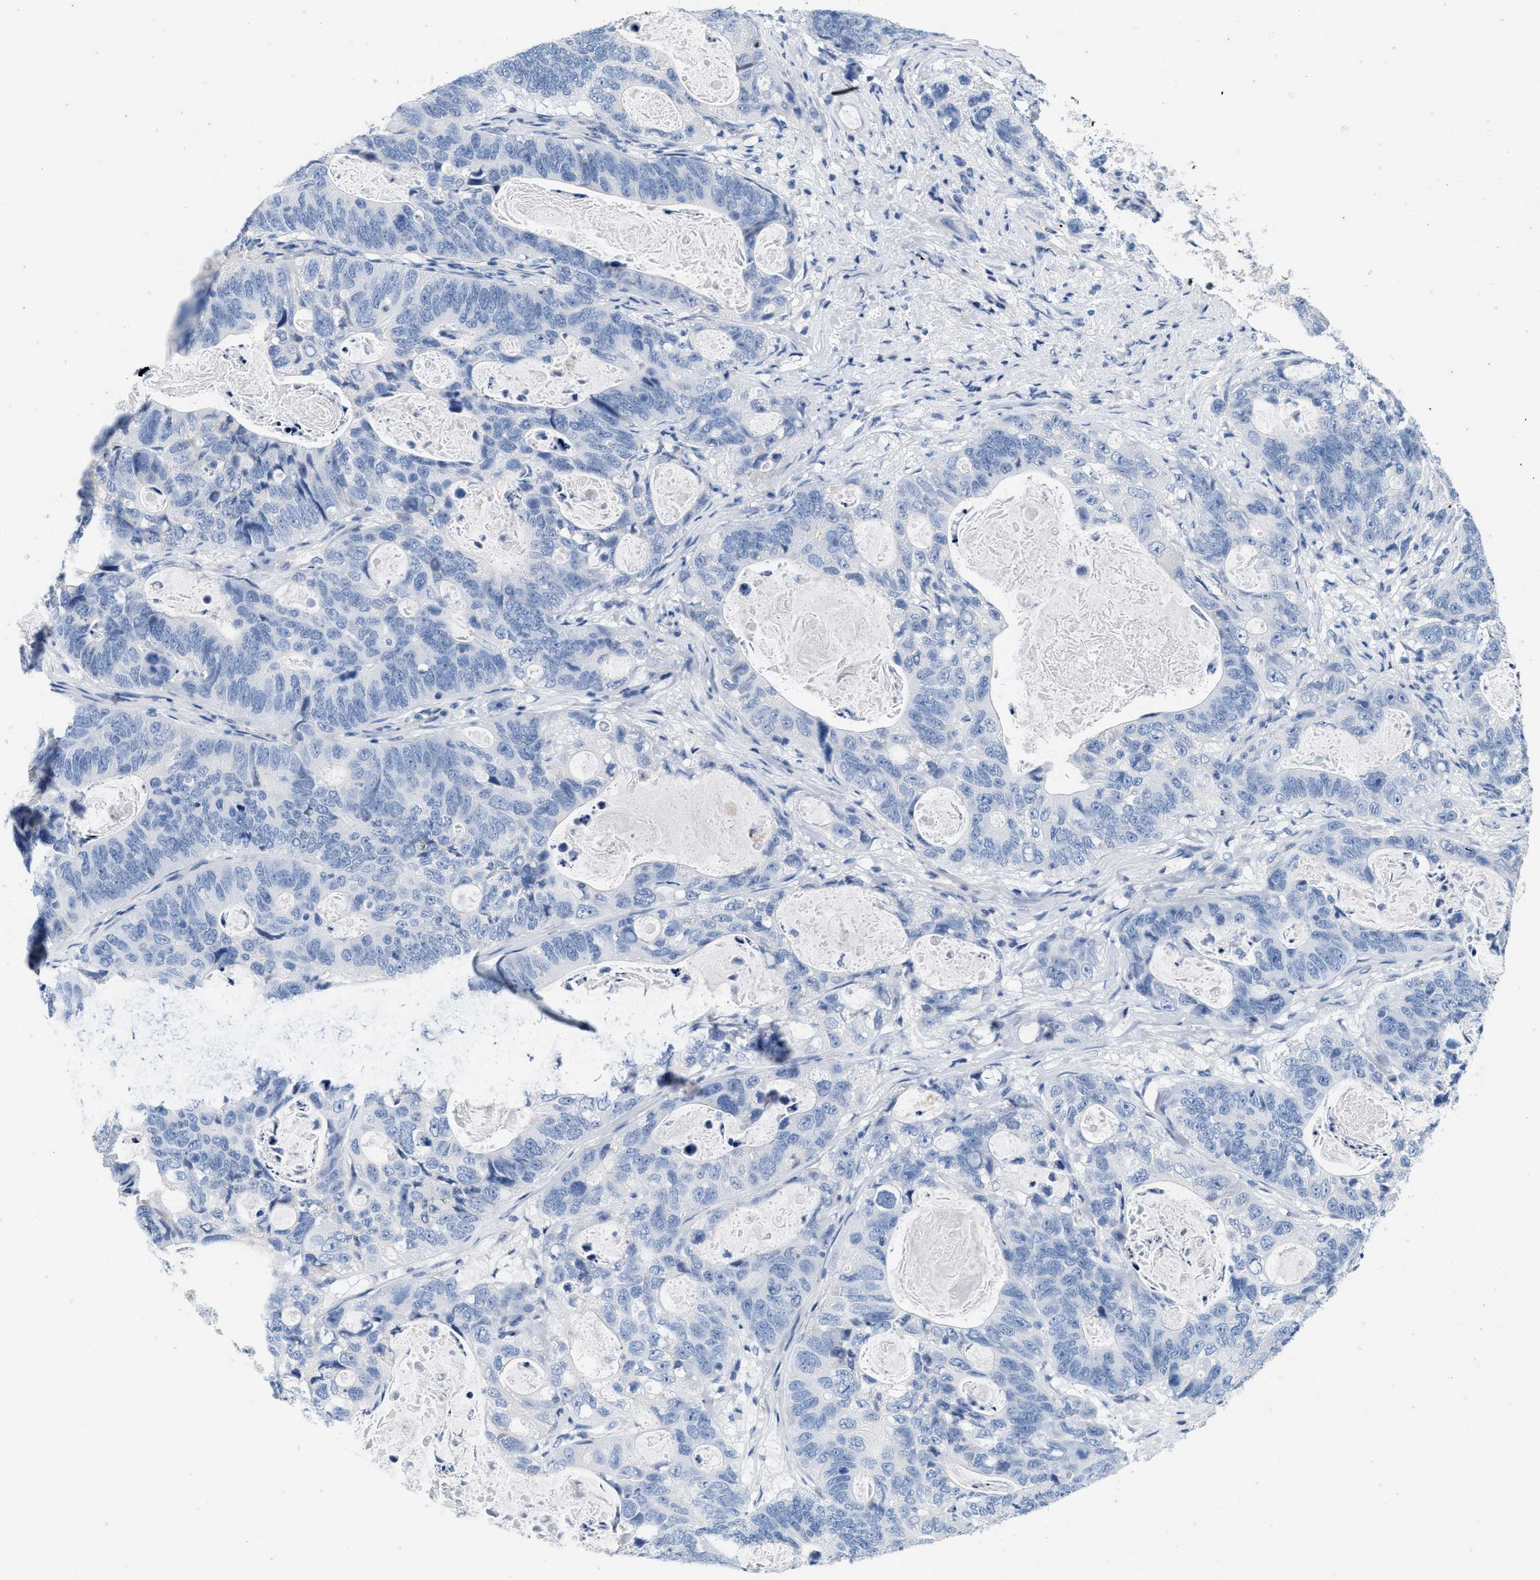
{"staining": {"intensity": "negative", "quantity": "none", "location": "none"}, "tissue": "stomach cancer", "cell_type": "Tumor cells", "image_type": "cancer", "snomed": [{"axis": "morphology", "description": "Normal tissue, NOS"}, {"axis": "morphology", "description": "Adenocarcinoma, NOS"}, {"axis": "topography", "description": "Stomach"}], "caption": "A micrograph of human stomach adenocarcinoma is negative for staining in tumor cells.", "gene": "ABCB11", "patient": {"sex": "female", "age": 89}}